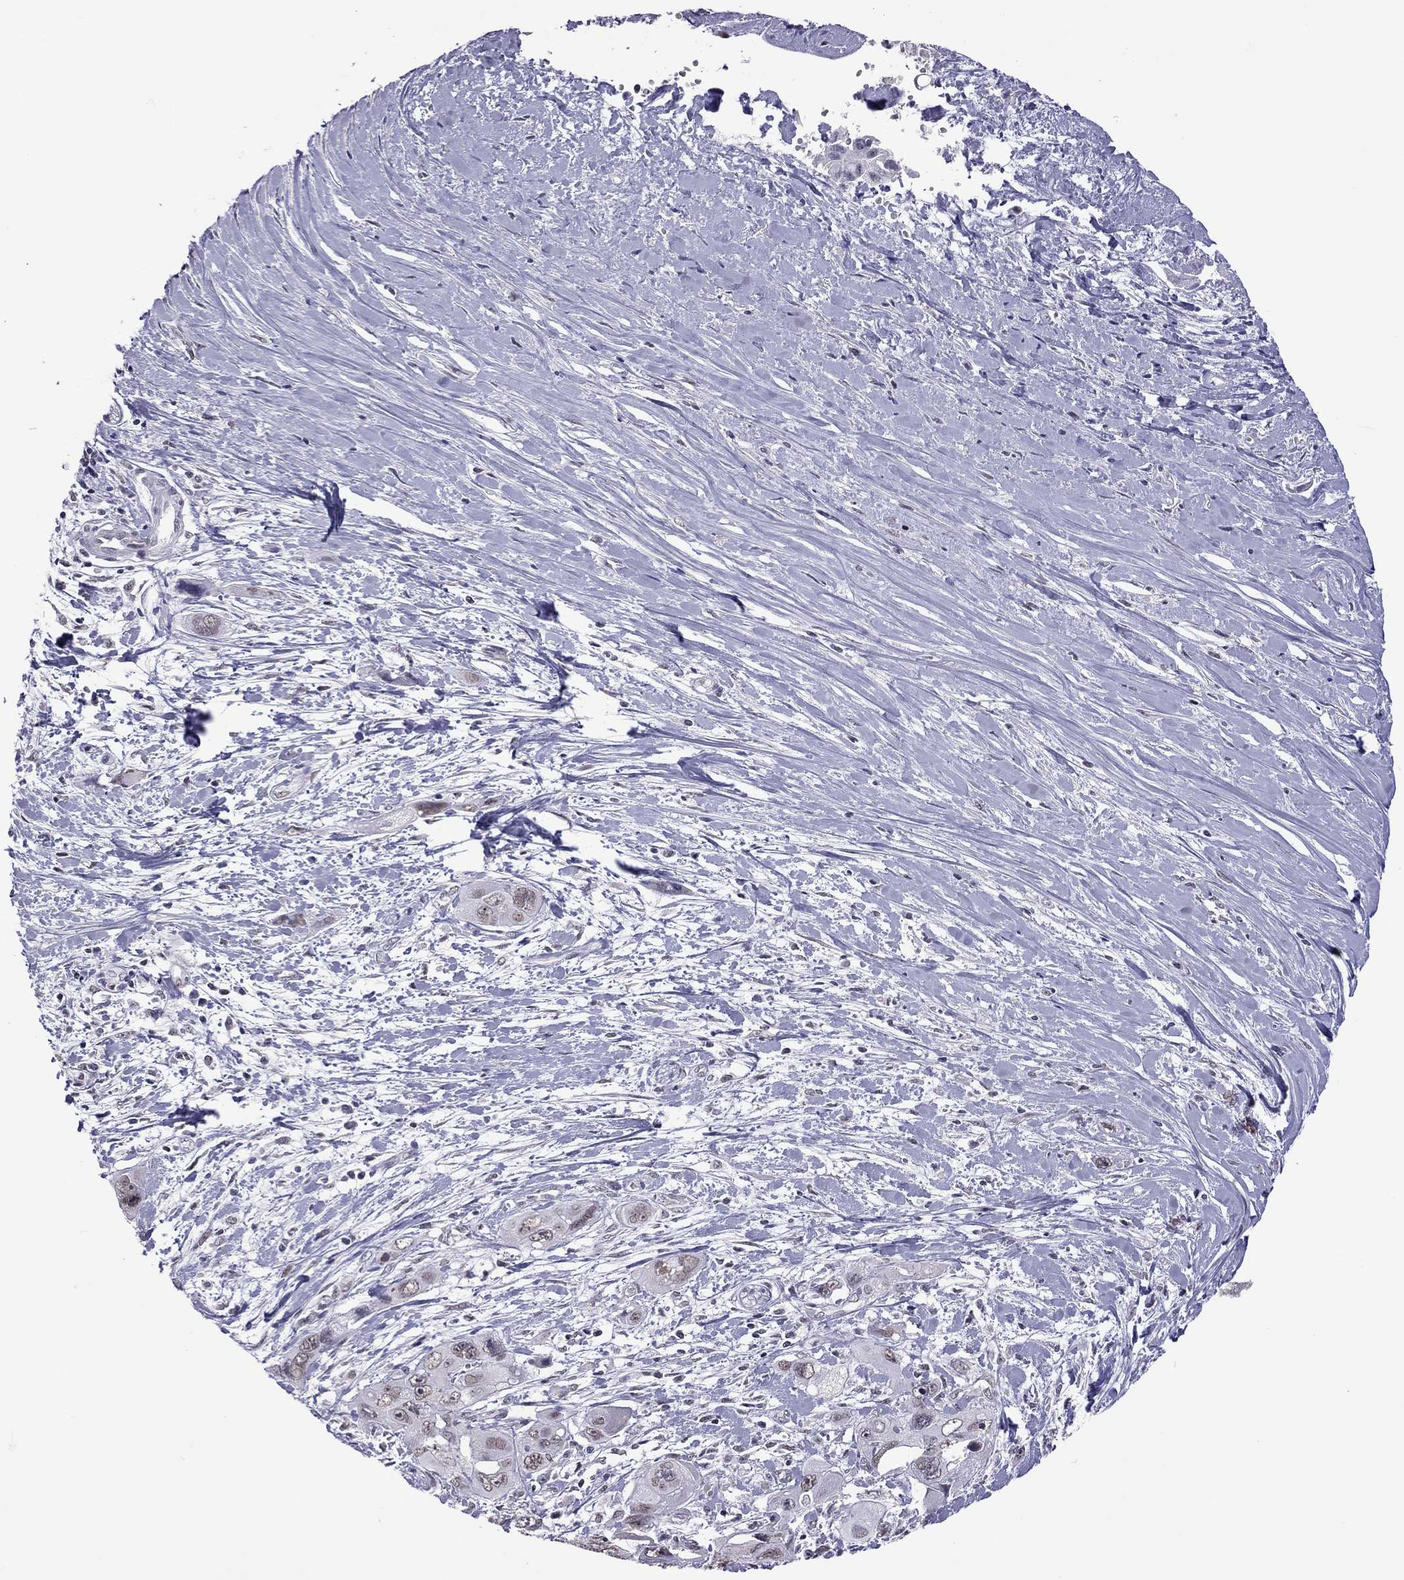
{"staining": {"intensity": "moderate", "quantity": "<25%", "location": "nuclear"}, "tissue": "pancreatic cancer", "cell_type": "Tumor cells", "image_type": "cancer", "snomed": [{"axis": "morphology", "description": "Adenocarcinoma, NOS"}, {"axis": "topography", "description": "Pancreas"}], "caption": "This micrograph displays IHC staining of pancreatic cancer (adenocarcinoma), with low moderate nuclear expression in approximately <25% of tumor cells.", "gene": "PPP1R3A", "patient": {"sex": "male", "age": 47}}